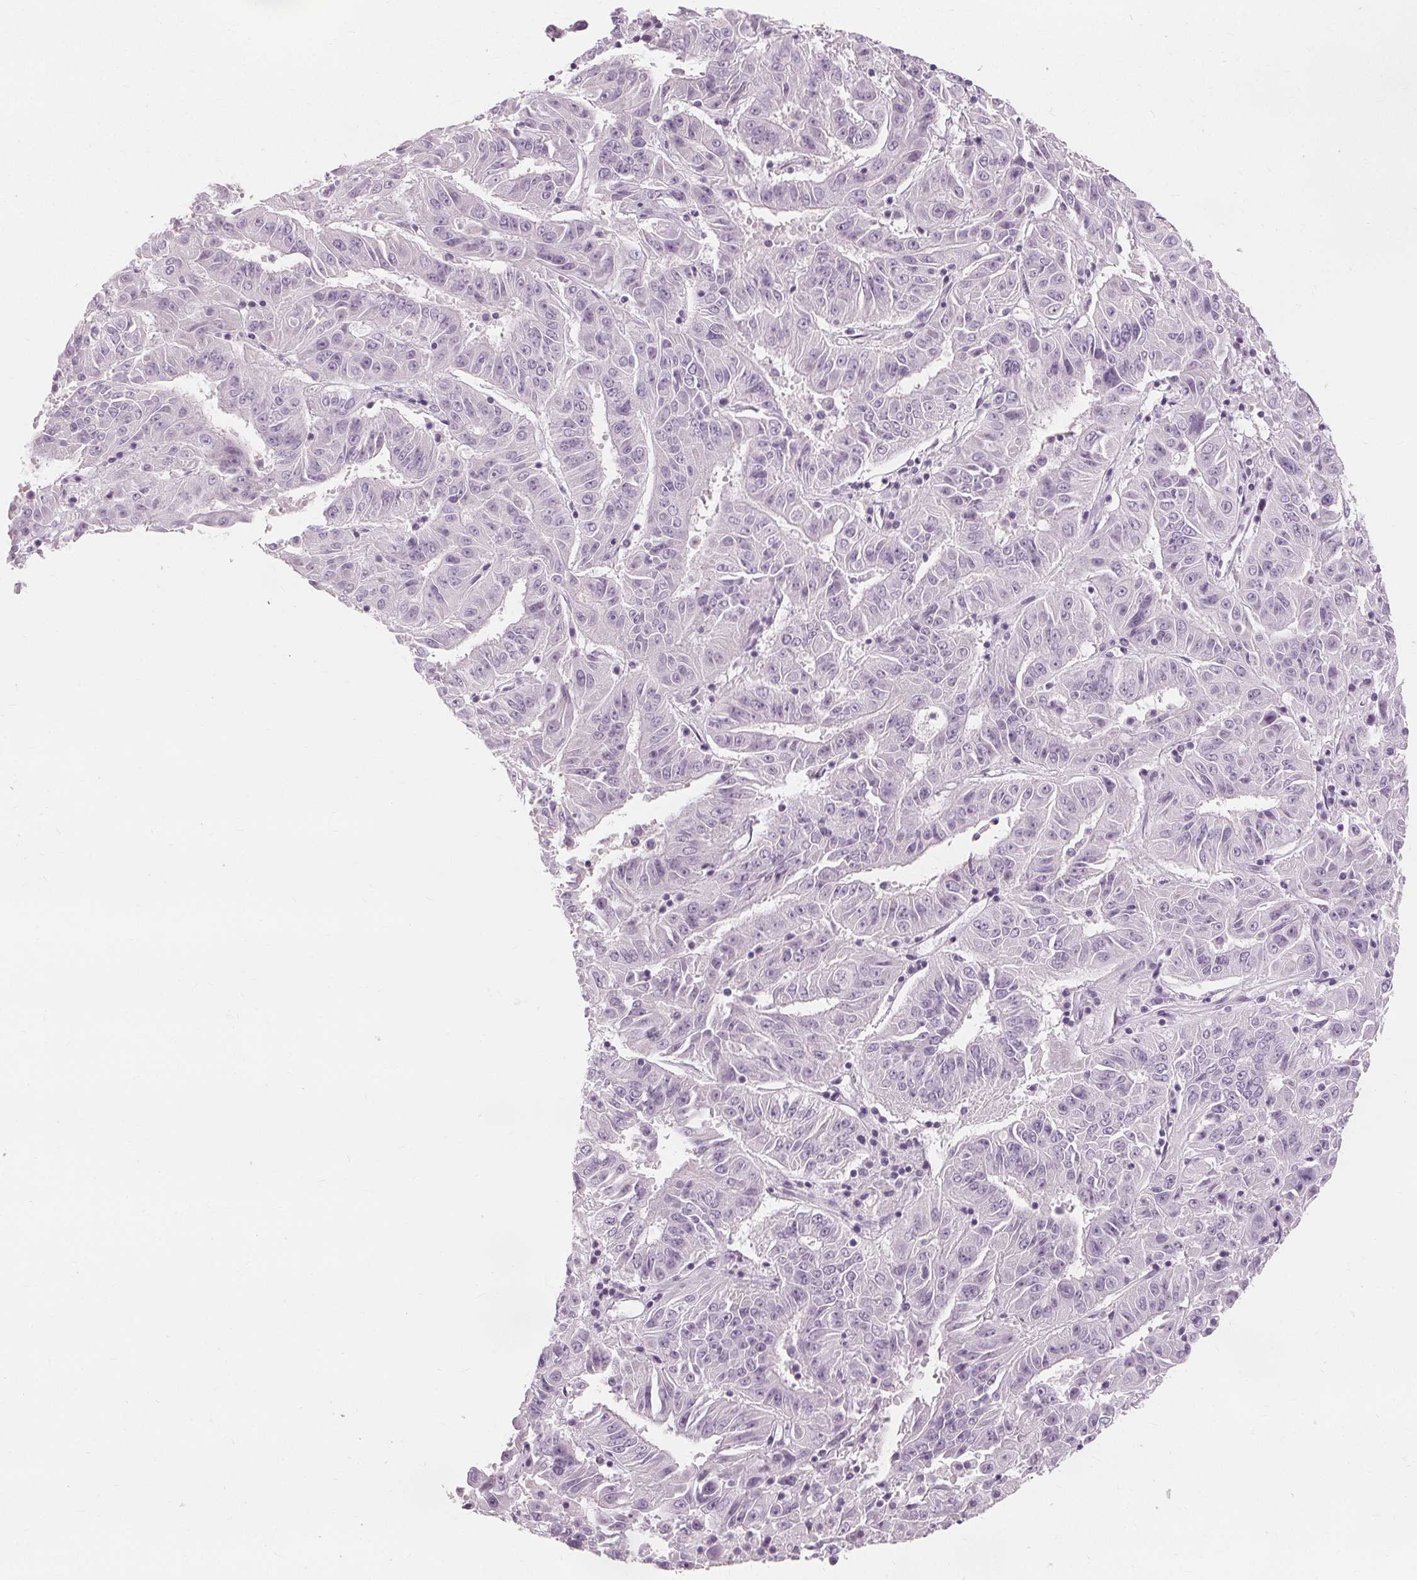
{"staining": {"intensity": "negative", "quantity": "none", "location": "none"}, "tissue": "pancreatic cancer", "cell_type": "Tumor cells", "image_type": "cancer", "snomed": [{"axis": "morphology", "description": "Adenocarcinoma, NOS"}, {"axis": "topography", "description": "Pancreas"}], "caption": "IHC photomicrograph of human pancreatic cancer stained for a protein (brown), which exhibits no positivity in tumor cells.", "gene": "MUC12", "patient": {"sex": "male", "age": 63}}